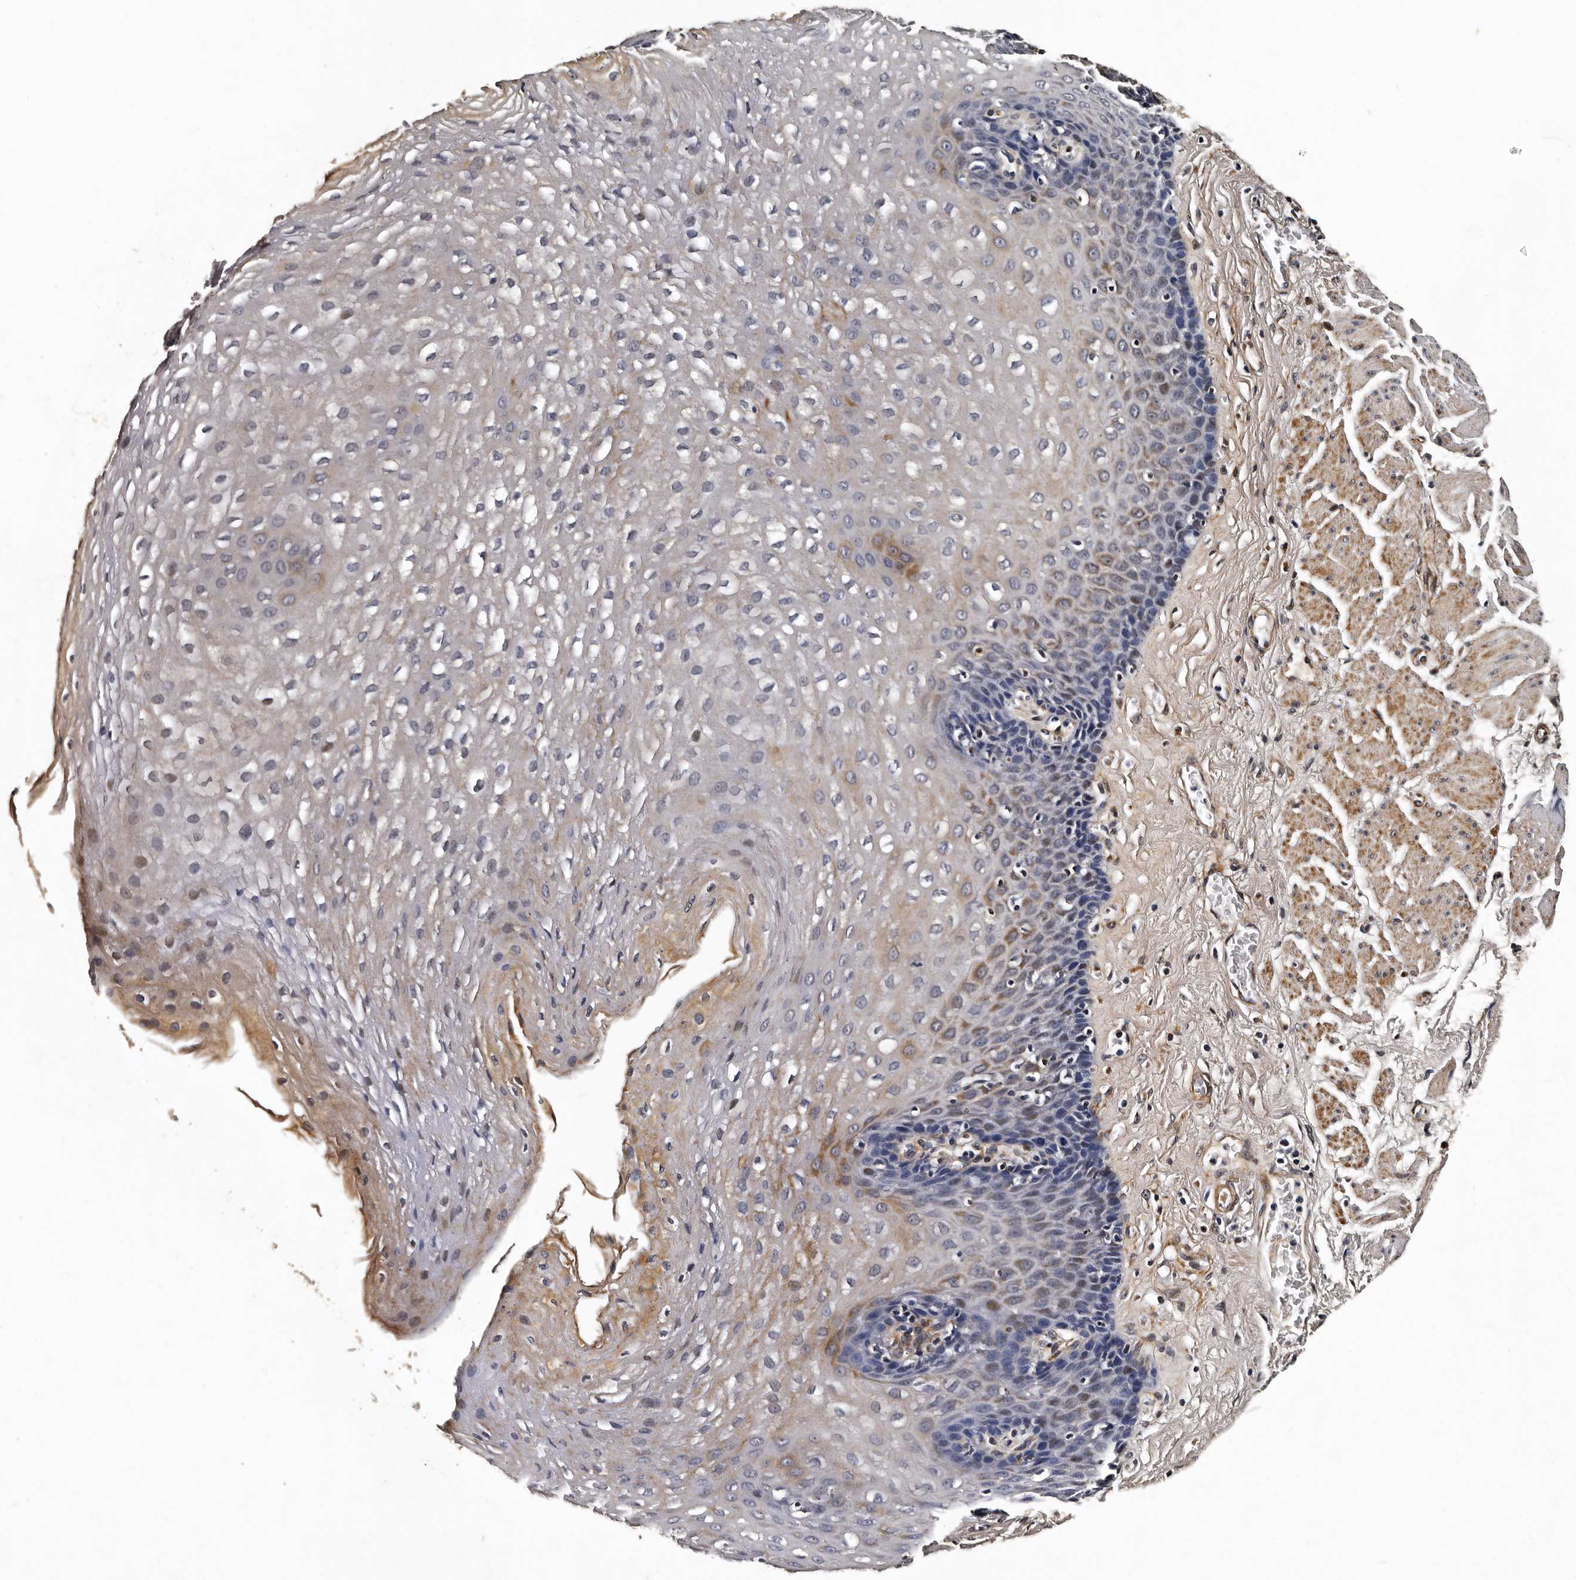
{"staining": {"intensity": "moderate", "quantity": "<25%", "location": "cytoplasmic/membranous"}, "tissue": "esophagus", "cell_type": "Squamous epithelial cells", "image_type": "normal", "snomed": [{"axis": "morphology", "description": "Normal tissue, NOS"}, {"axis": "topography", "description": "Esophagus"}], "caption": "Immunohistochemical staining of unremarkable human esophagus demonstrates low levels of moderate cytoplasmic/membranous expression in approximately <25% of squamous epithelial cells.", "gene": "CPNE3", "patient": {"sex": "female", "age": 66}}